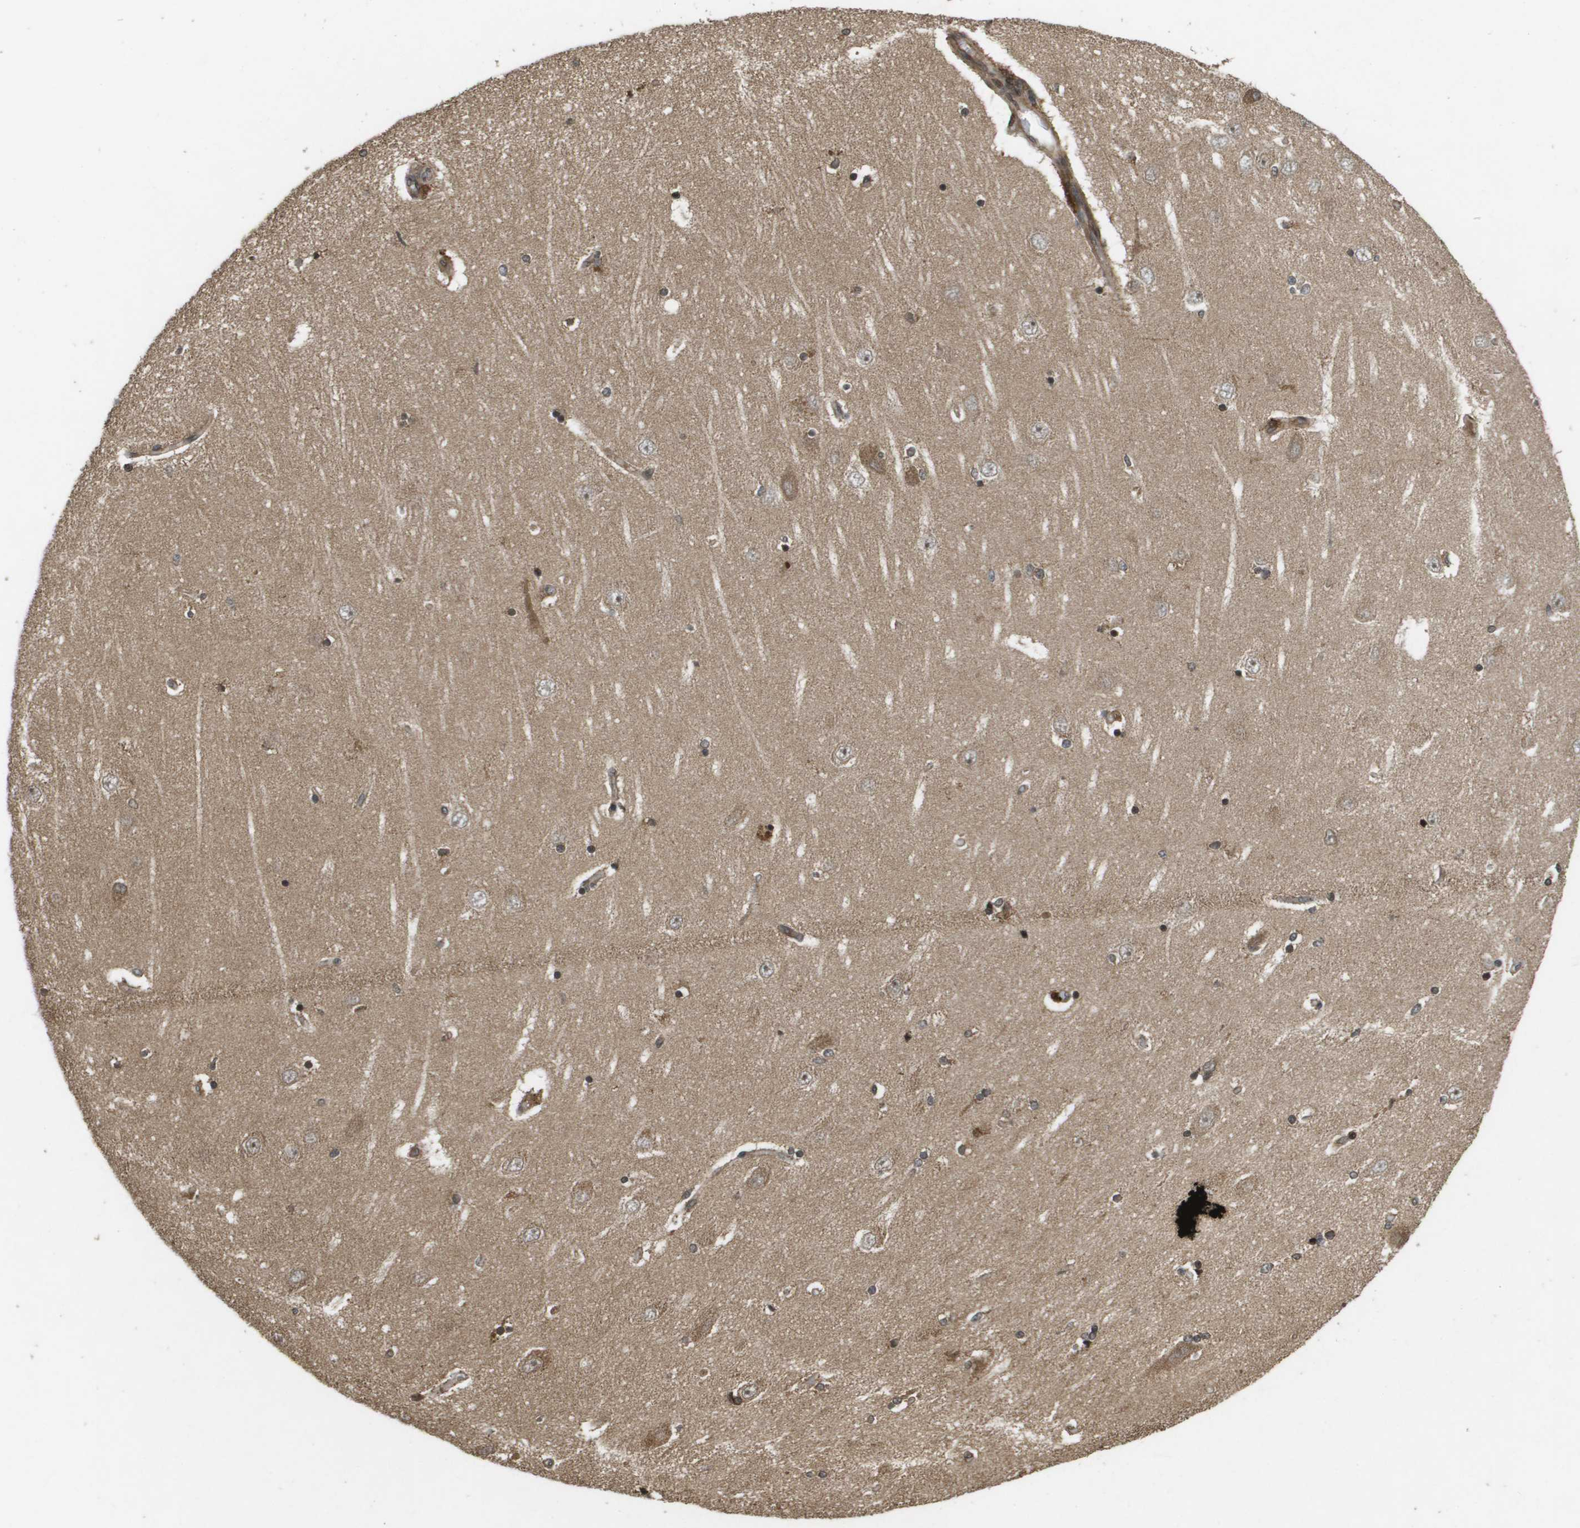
{"staining": {"intensity": "moderate", "quantity": ">75%", "location": "cytoplasmic/membranous"}, "tissue": "hippocampus", "cell_type": "Glial cells", "image_type": "normal", "snomed": [{"axis": "morphology", "description": "Normal tissue, NOS"}, {"axis": "topography", "description": "Hippocampus"}], "caption": "DAB immunohistochemical staining of unremarkable hippocampus exhibits moderate cytoplasmic/membranous protein expression in approximately >75% of glial cells.", "gene": "KIF11", "patient": {"sex": "female", "age": 54}}